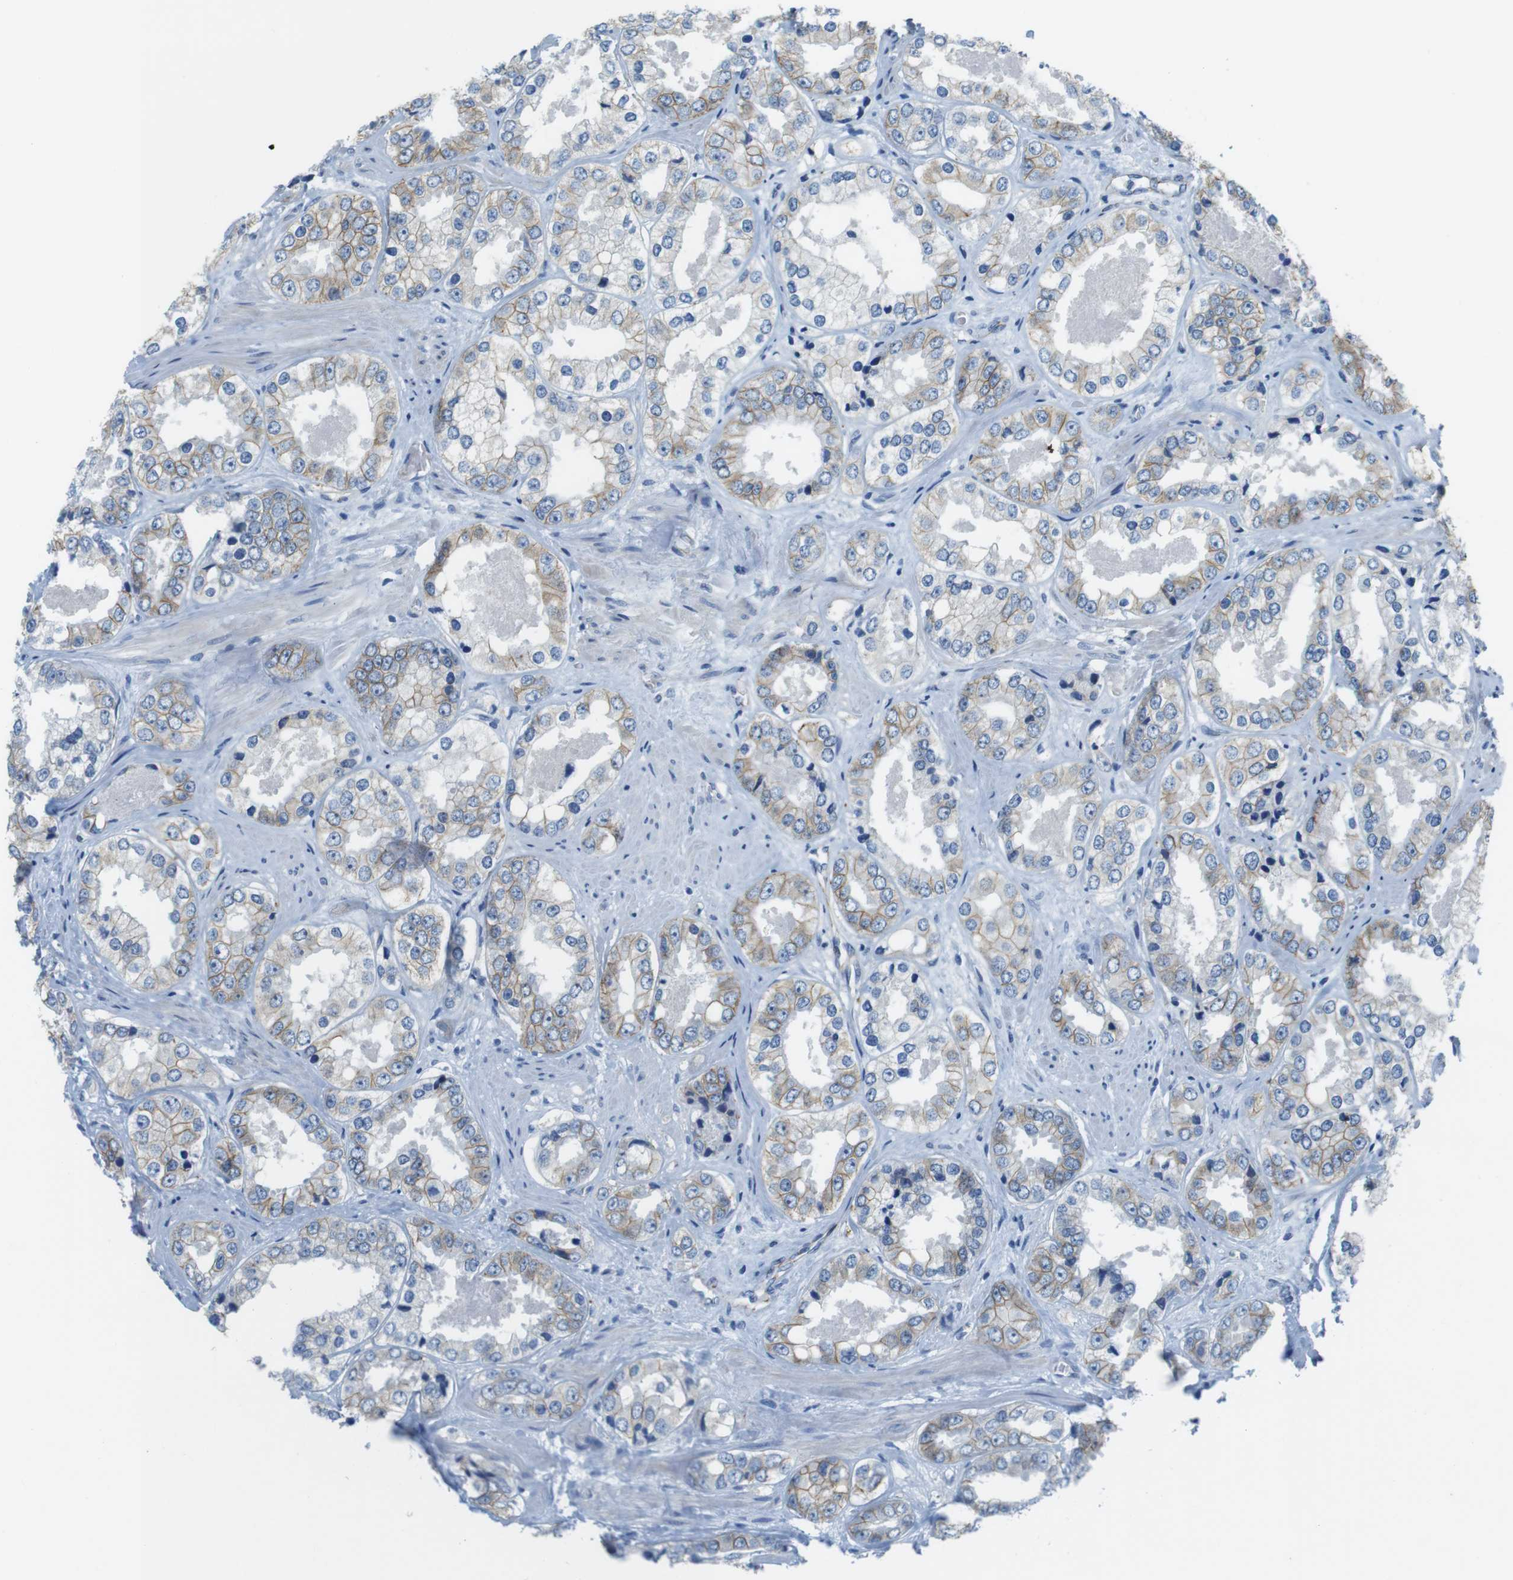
{"staining": {"intensity": "moderate", "quantity": ">75%", "location": "cytoplasmic/membranous"}, "tissue": "prostate cancer", "cell_type": "Tumor cells", "image_type": "cancer", "snomed": [{"axis": "morphology", "description": "Adenocarcinoma, High grade"}, {"axis": "topography", "description": "Prostate"}], "caption": "Immunohistochemistry of human prostate adenocarcinoma (high-grade) demonstrates medium levels of moderate cytoplasmic/membranous positivity in about >75% of tumor cells. The staining is performed using DAB (3,3'-diaminobenzidine) brown chromogen to label protein expression. The nuclei are counter-stained blue using hematoxylin.", "gene": "SLC6A6", "patient": {"sex": "male", "age": 61}}